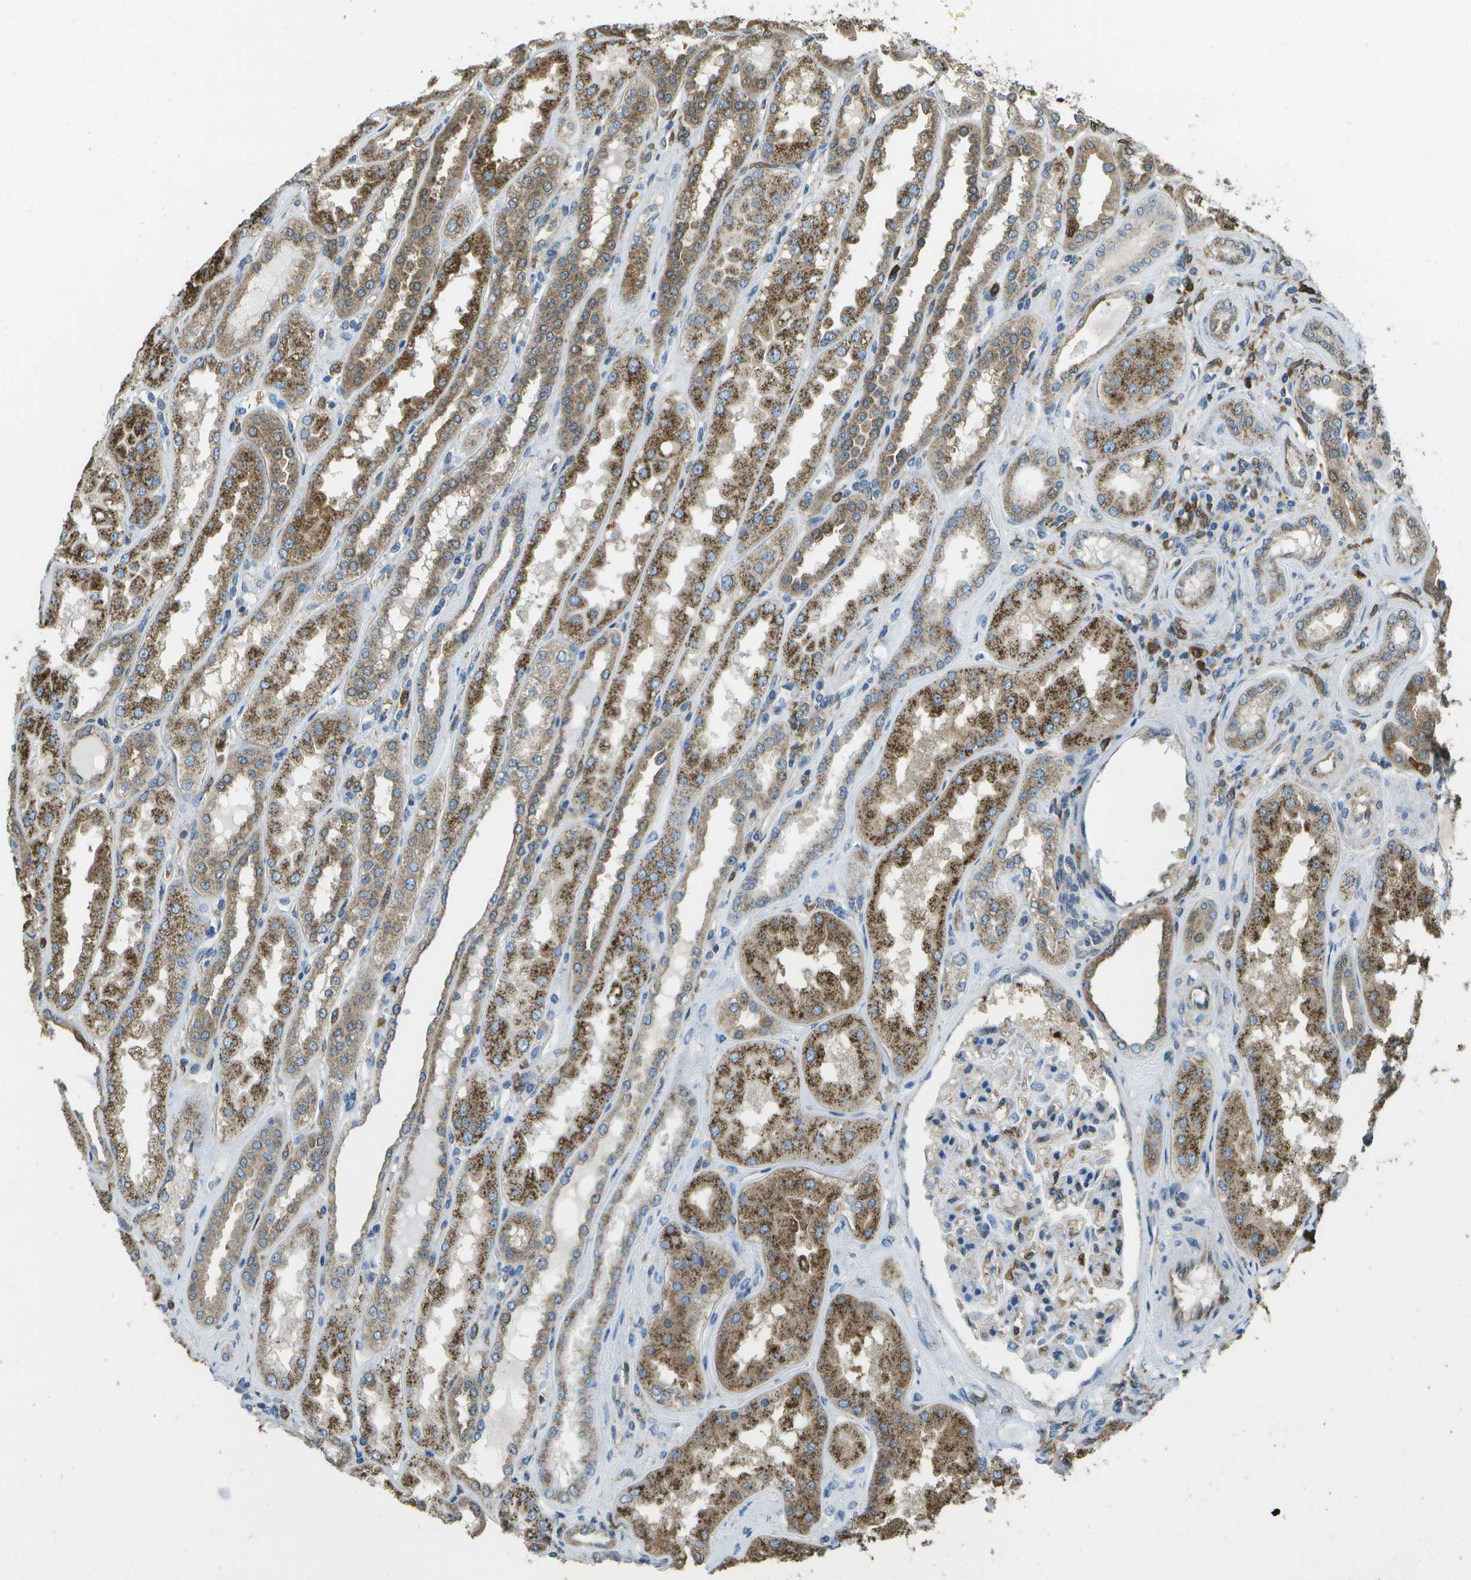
{"staining": {"intensity": "weak", "quantity": "<25%", "location": "cytoplasmic/membranous"}, "tissue": "kidney", "cell_type": "Cells in glomeruli", "image_type": "normal", "snomed": [{"axis": "morphology", "description": "Normal tissue, NOS"}, {"axis": "topography", "description": "Kidney"}], "caption": "Kidney was stained to show a protein in brown. There is no significant positivity in cells in glomeruli. Brightfield microscopy of IHC stained with DAB (brown) and hematoxylin (blue), captured at high magnification.", "gene": "CACHD1", "patient": {"sex": "female", "age": 56}}